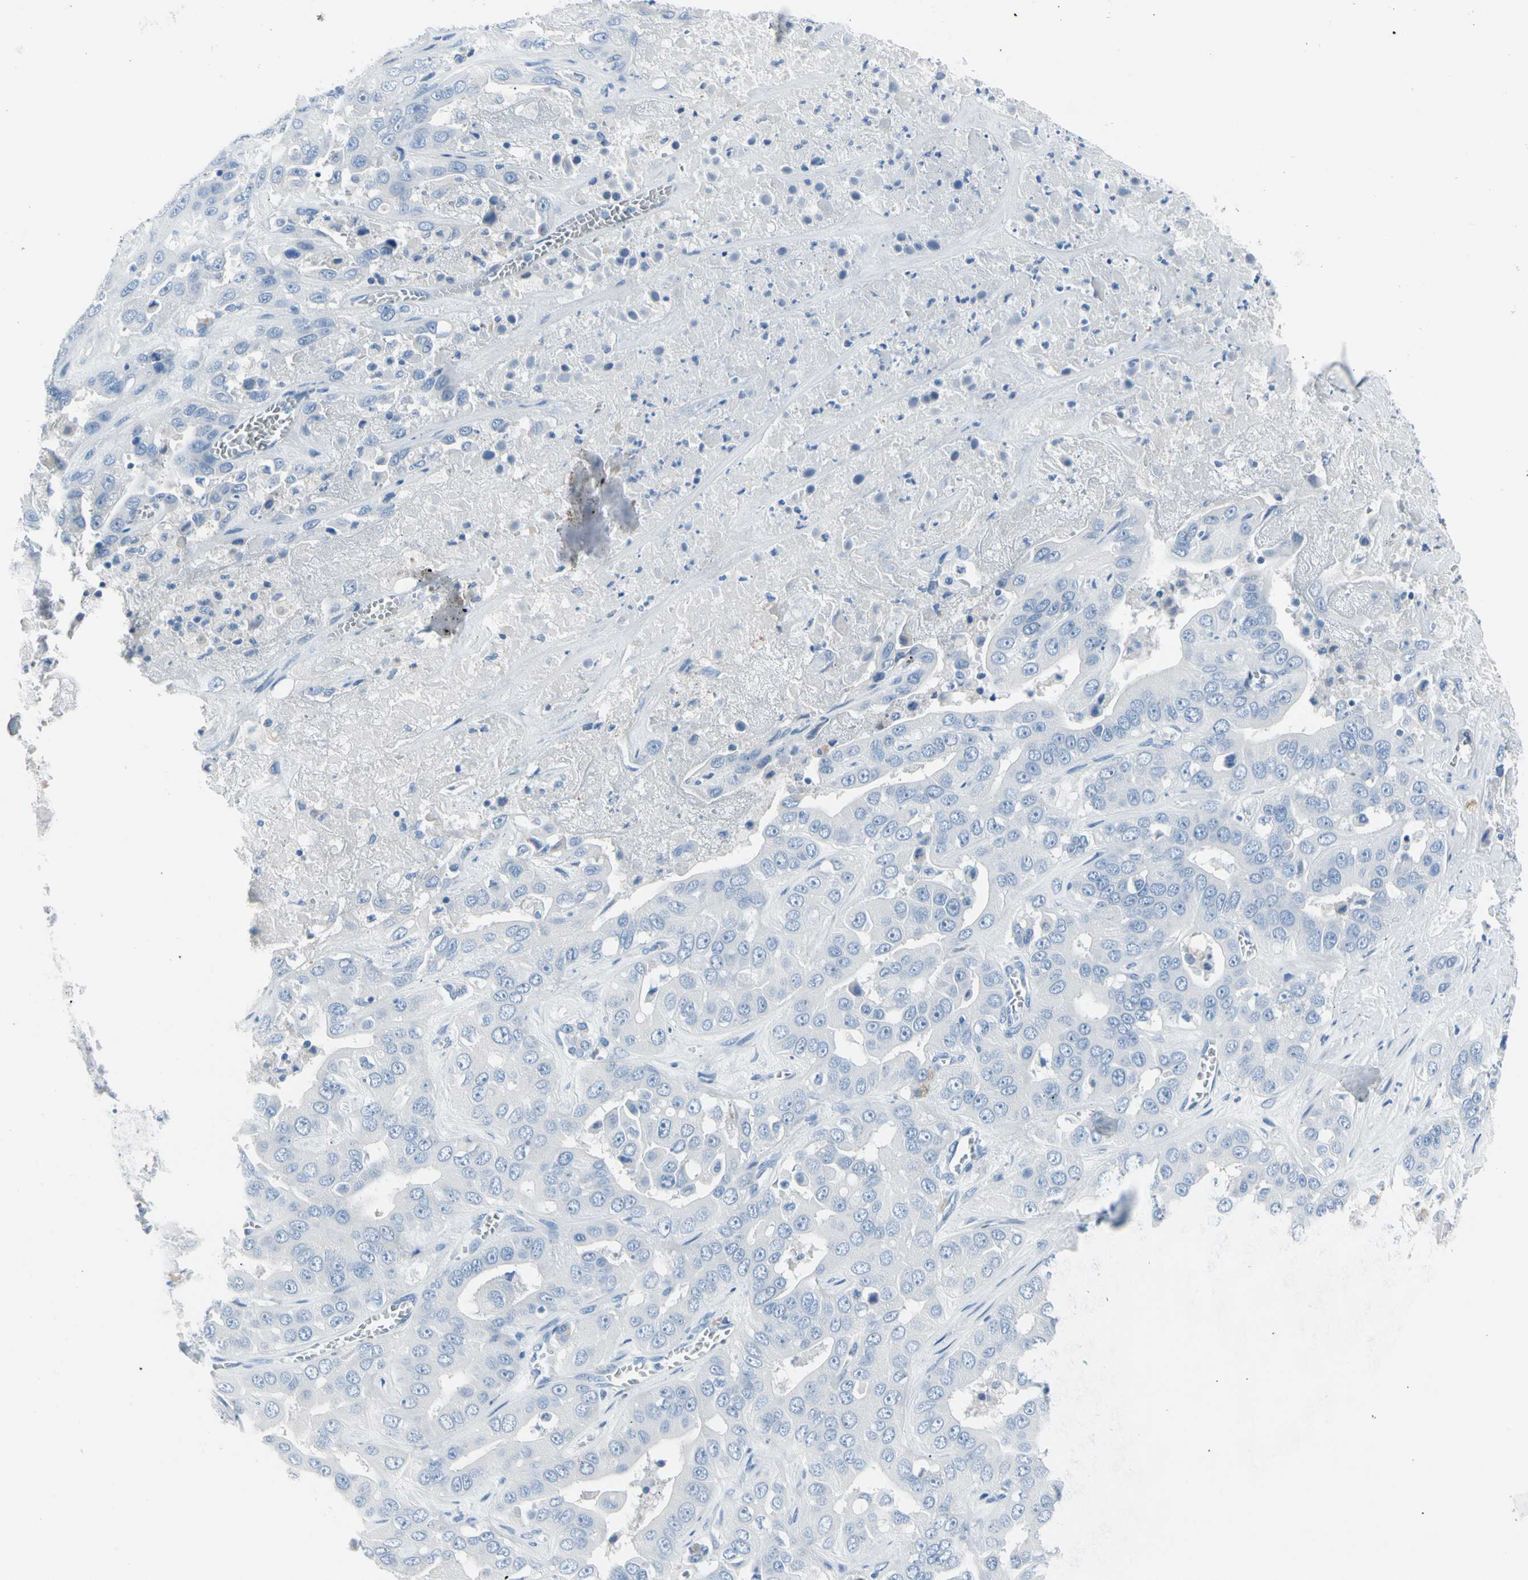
{"staining": {"intensity": "negative", "quantity": "none", "location": "none"}, "tissue": "liver cancer", "cell_type": "Tumor cells", "image_type": "cancer", "snomed": [{"axis": "morphology", "description": "Cholangiocarcinoma"}, {"axis": "topography", "description": "Liver"}], "caption": "This is an immunohistochemistry (IHC) micrograph of liver cancer (cholangiocarcinoma). There is no positivity in tumor cells.", "gene": "TPO", "patient": {"sex": "female", "age": 52}}